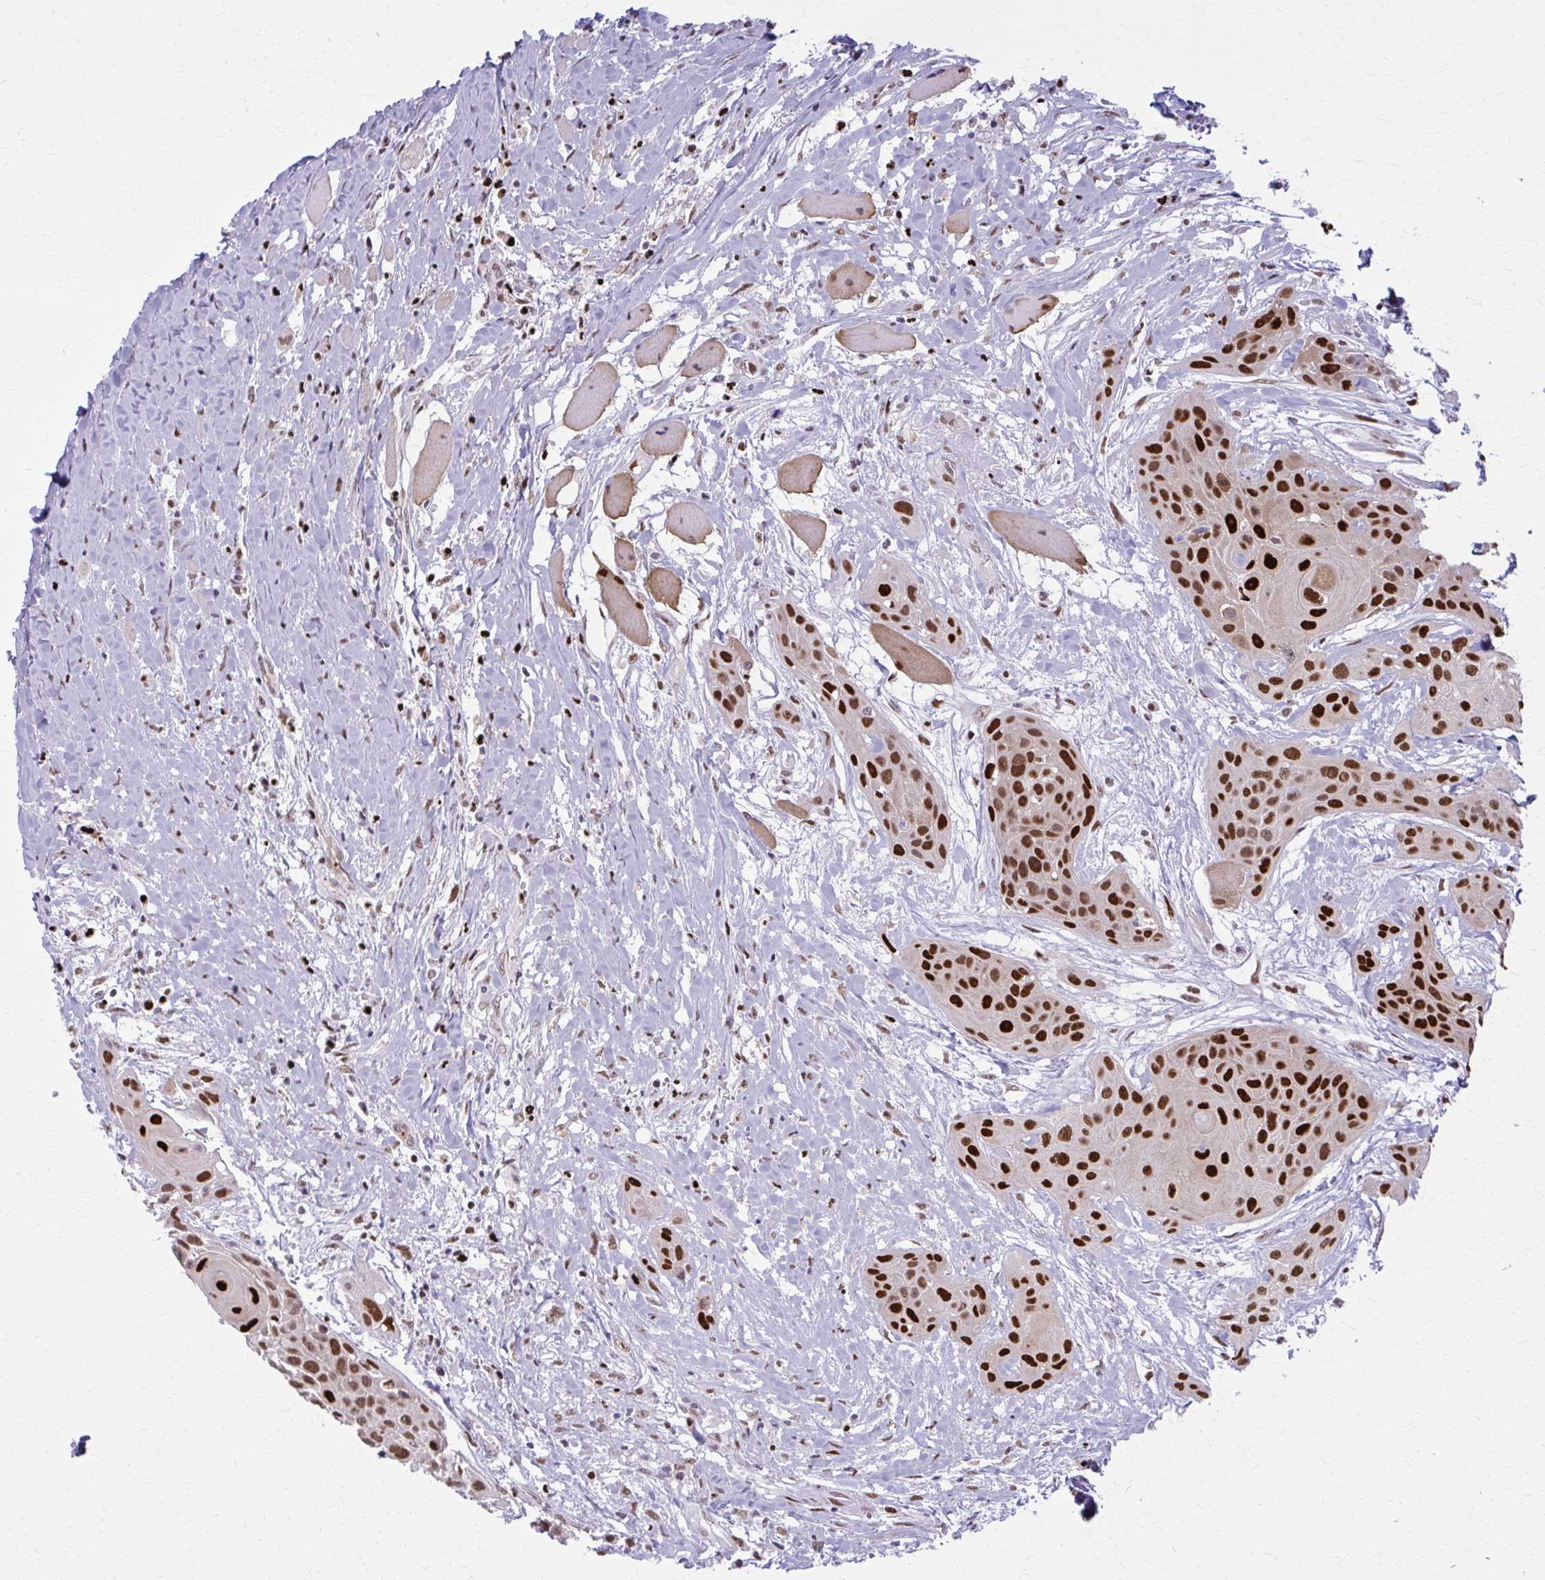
{"staining": {"intensity": "strong", "quantity": ">75%", "location": "nuclear"}, "tissue": "head and neck cancer", "cell_type": "Tumor cells", "image_type": "cancer", "snomed": [{"axis": "morphology", "description": "Squamous cell carcinoma, NOS"}, {"axis": "topography", "description": "Head-Neck"}], "caption": "Immunohistochemistry photomicrograph of neoplastic tissue: head and neck cancer stained using immunohistochemistry (IHC) reveals high levels of strong protein expression localized specifically in the nuclear of tumor cells, appearing as a nuclear brown color.", "gene": "ZNF559", "patient": {"sex": "female", "age": 73}}